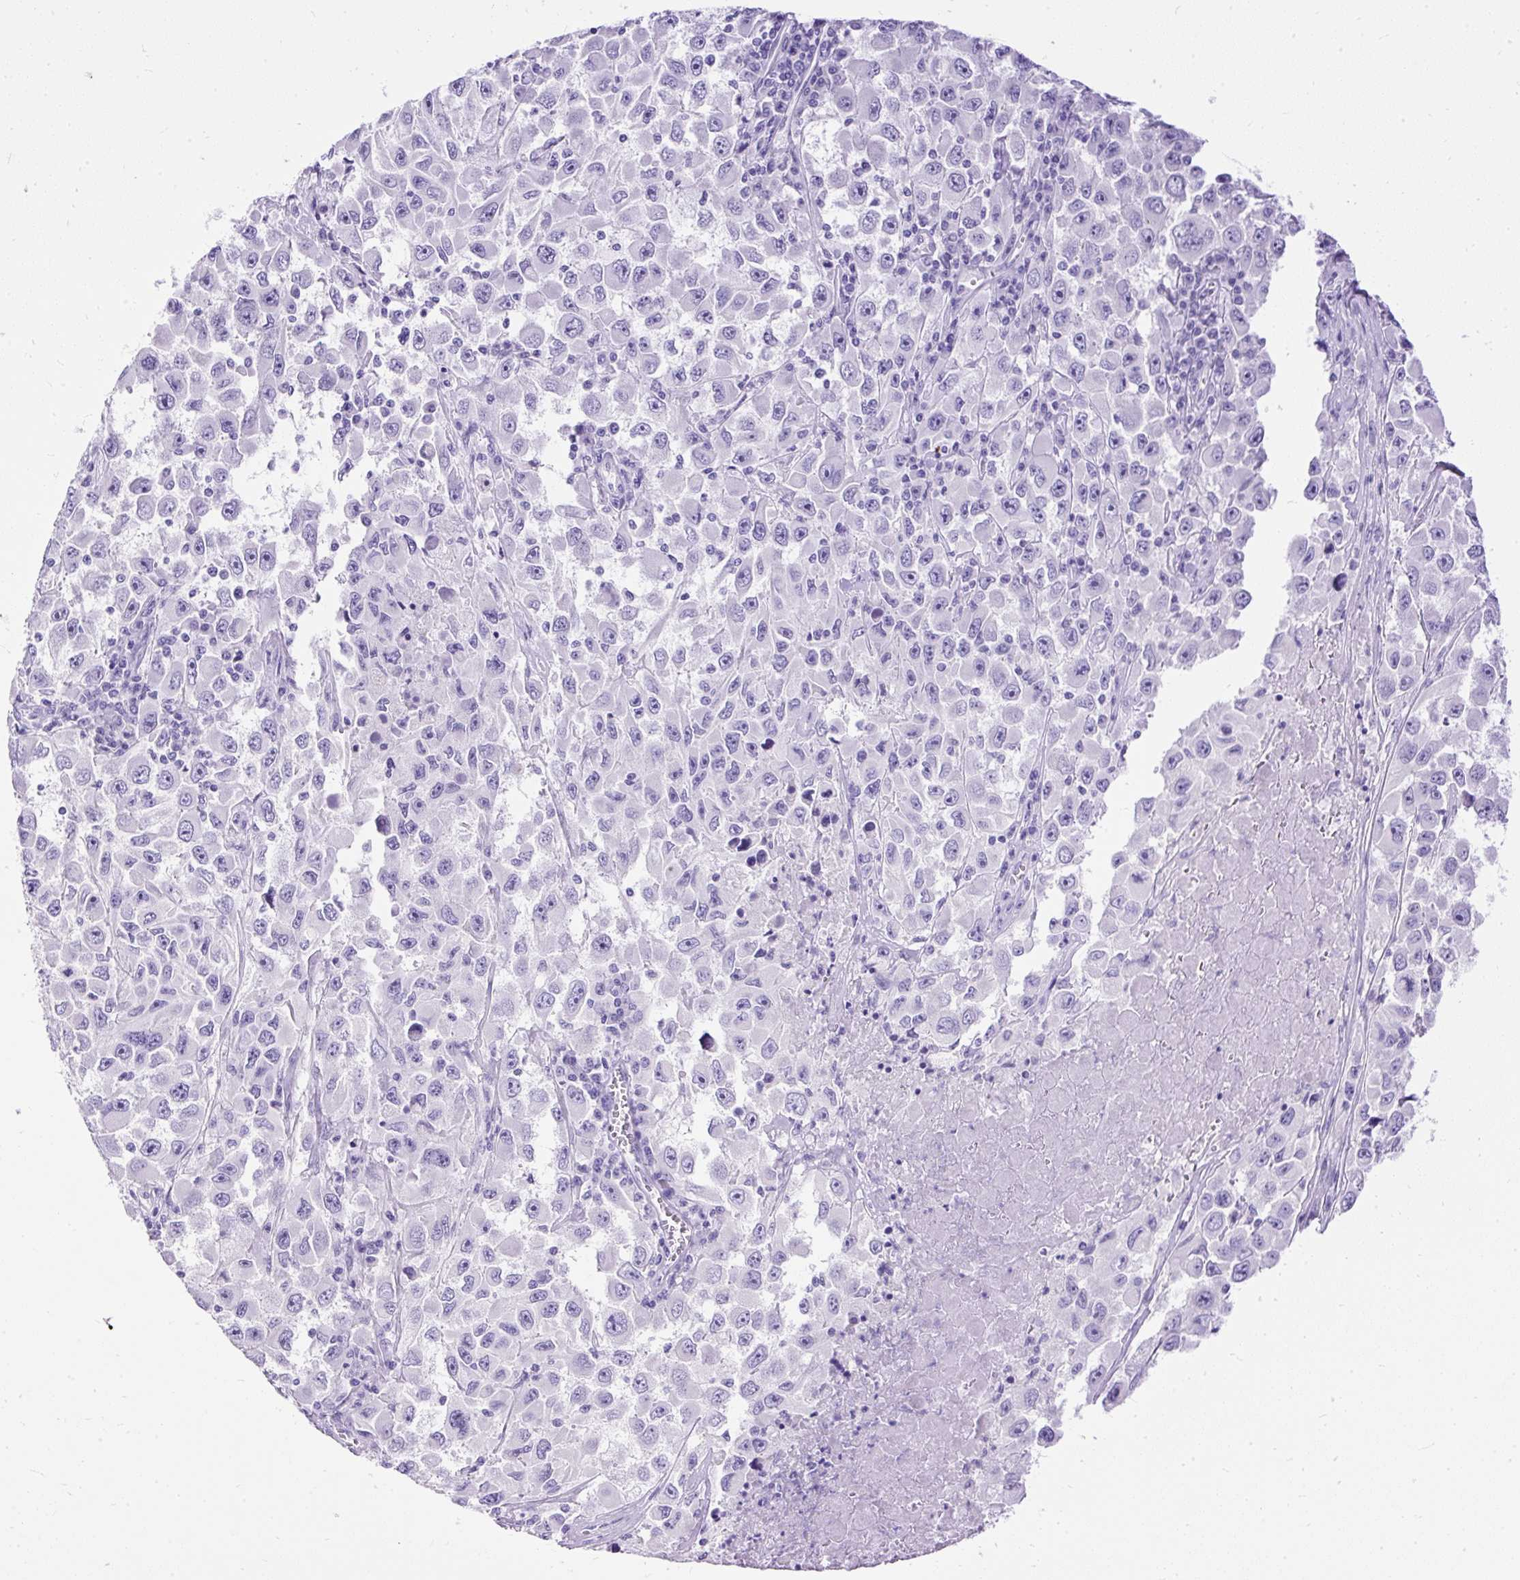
{"staining": {"intensity": "negative", "quantity": "none", "location": "none"}, "tissue": "melanoma", "cell_type": "Tumor cells", "image_type": "cancer", "snomed": [{"axis": "morphology", "description": "Malignant melanoma, Metastatic site"}, {"axis": "topography", "description": "Lymph node"}], "caption": "A histopathology image of human melanoma is negative for staining in tumor cells.", "gene": "HEY1", "patient": {"sex": "female", "age": 67}}